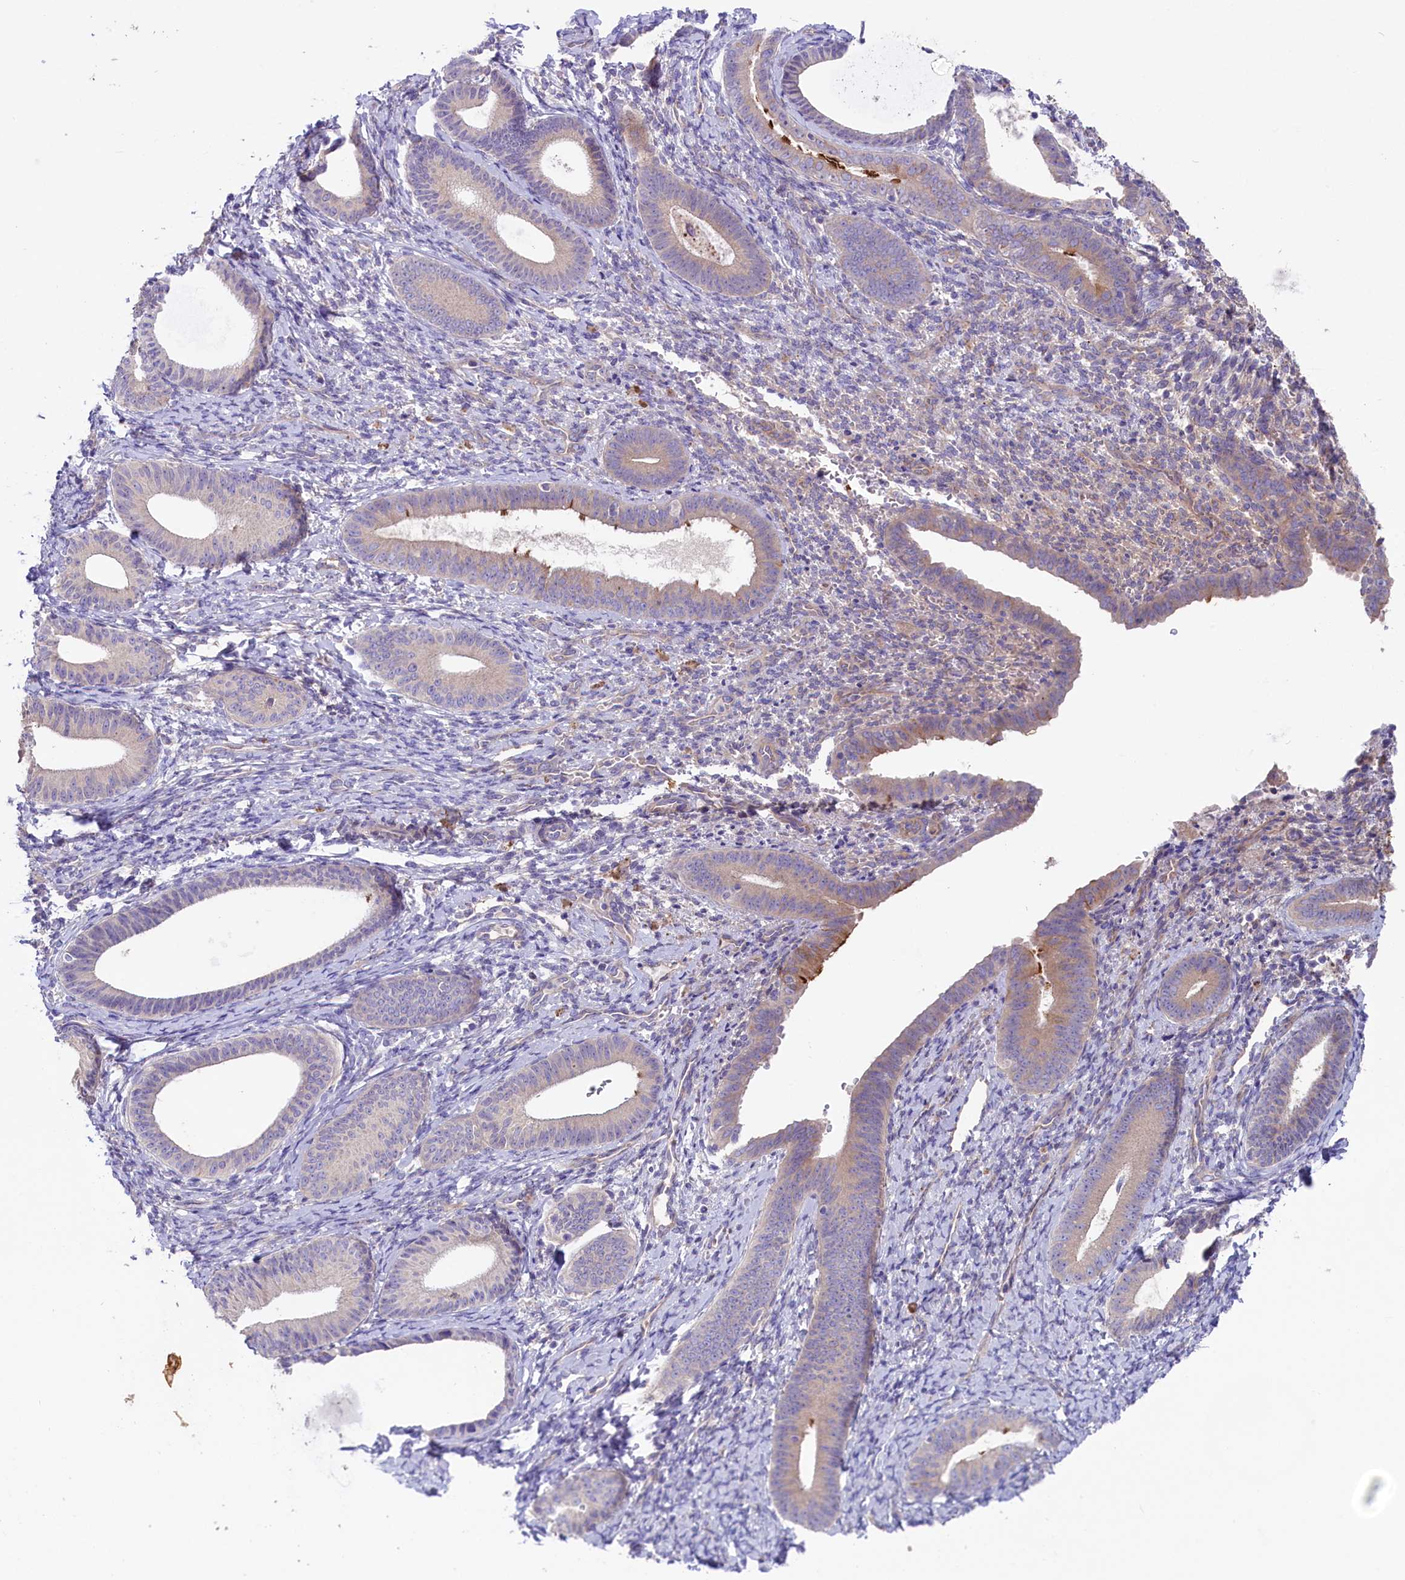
{"staining": {"intensity": "moderate", "quantity": "<25%", "location": "cytoplasmic/membranous"}, "tissue": "endometrium", "cell_type": "Cells in endometrial stroma", "image_type": "normal", "snomed": [{"axis": "morphology", "description": "Normal tissue, NOS"}, {"axis": "topography", "description": "Endometrium"}], "caption": "Moderate cytoplasmic/membranous positivity is present in about <25% of cells in endometrial stroma in normal endometrium.", "gene": "CD99L2", "patient": {"sex": "female", "age": 65}}